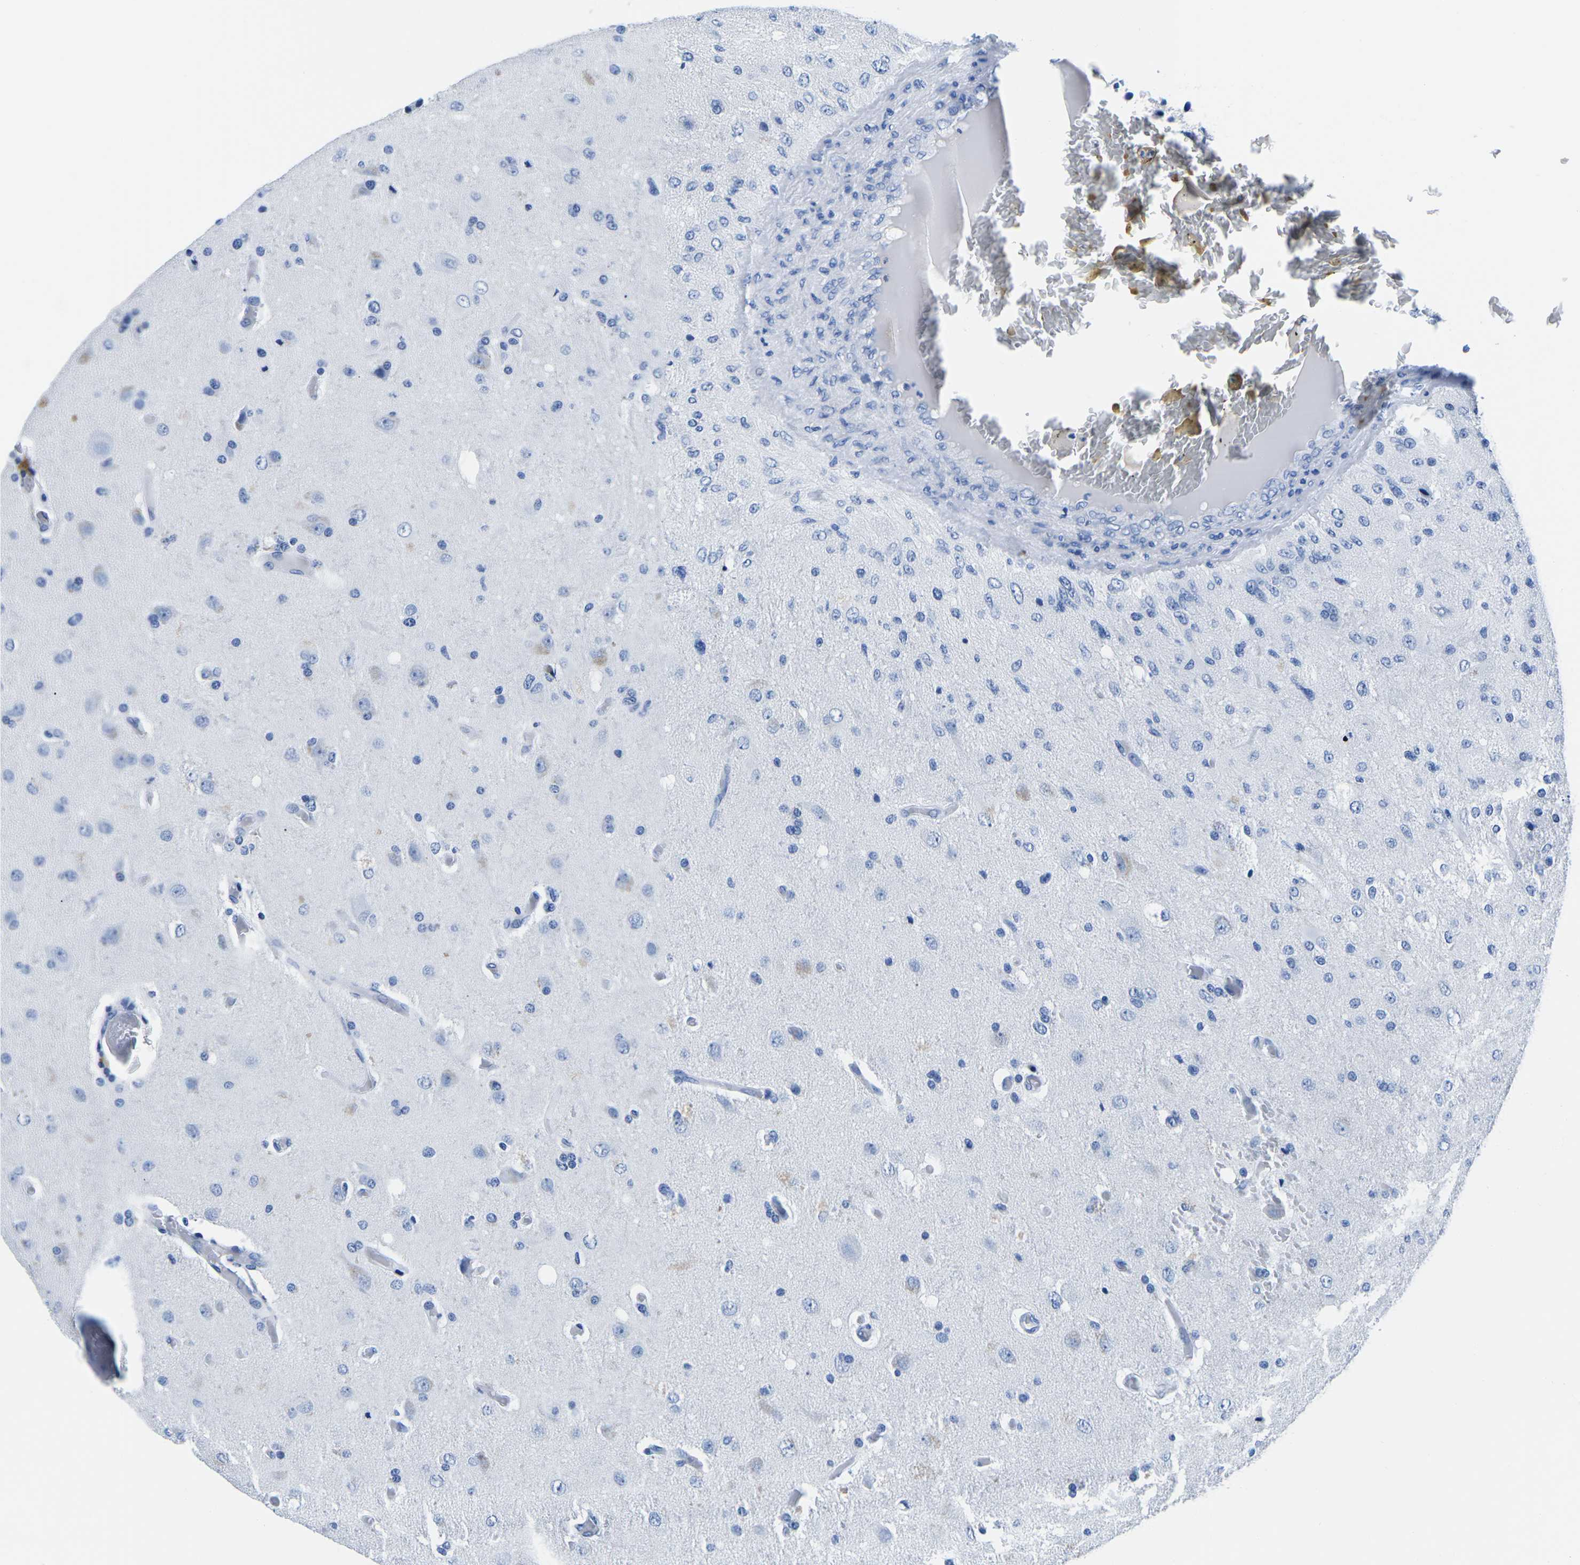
{"staining": {"intensity": "negative", "quantity": "none", "location": "none"}, "tissue": "glioma", "cell_type": "Tumor cells", "image_type": "cancer", "snomed": [{"axis": "morphology", "description": "Normal tissue, NOS"}, {"axis": "morphology", "description": "Glioma, malignant, High grade"}, {"axis": "topography", "description": "Cerebral cortex"}], "caption": "The photomicrograph shows no staining of tumor cells in malignant glioma (high-grade).", "gene": "CYP1A2", "patient": {"sex": "male", "age": 77}}